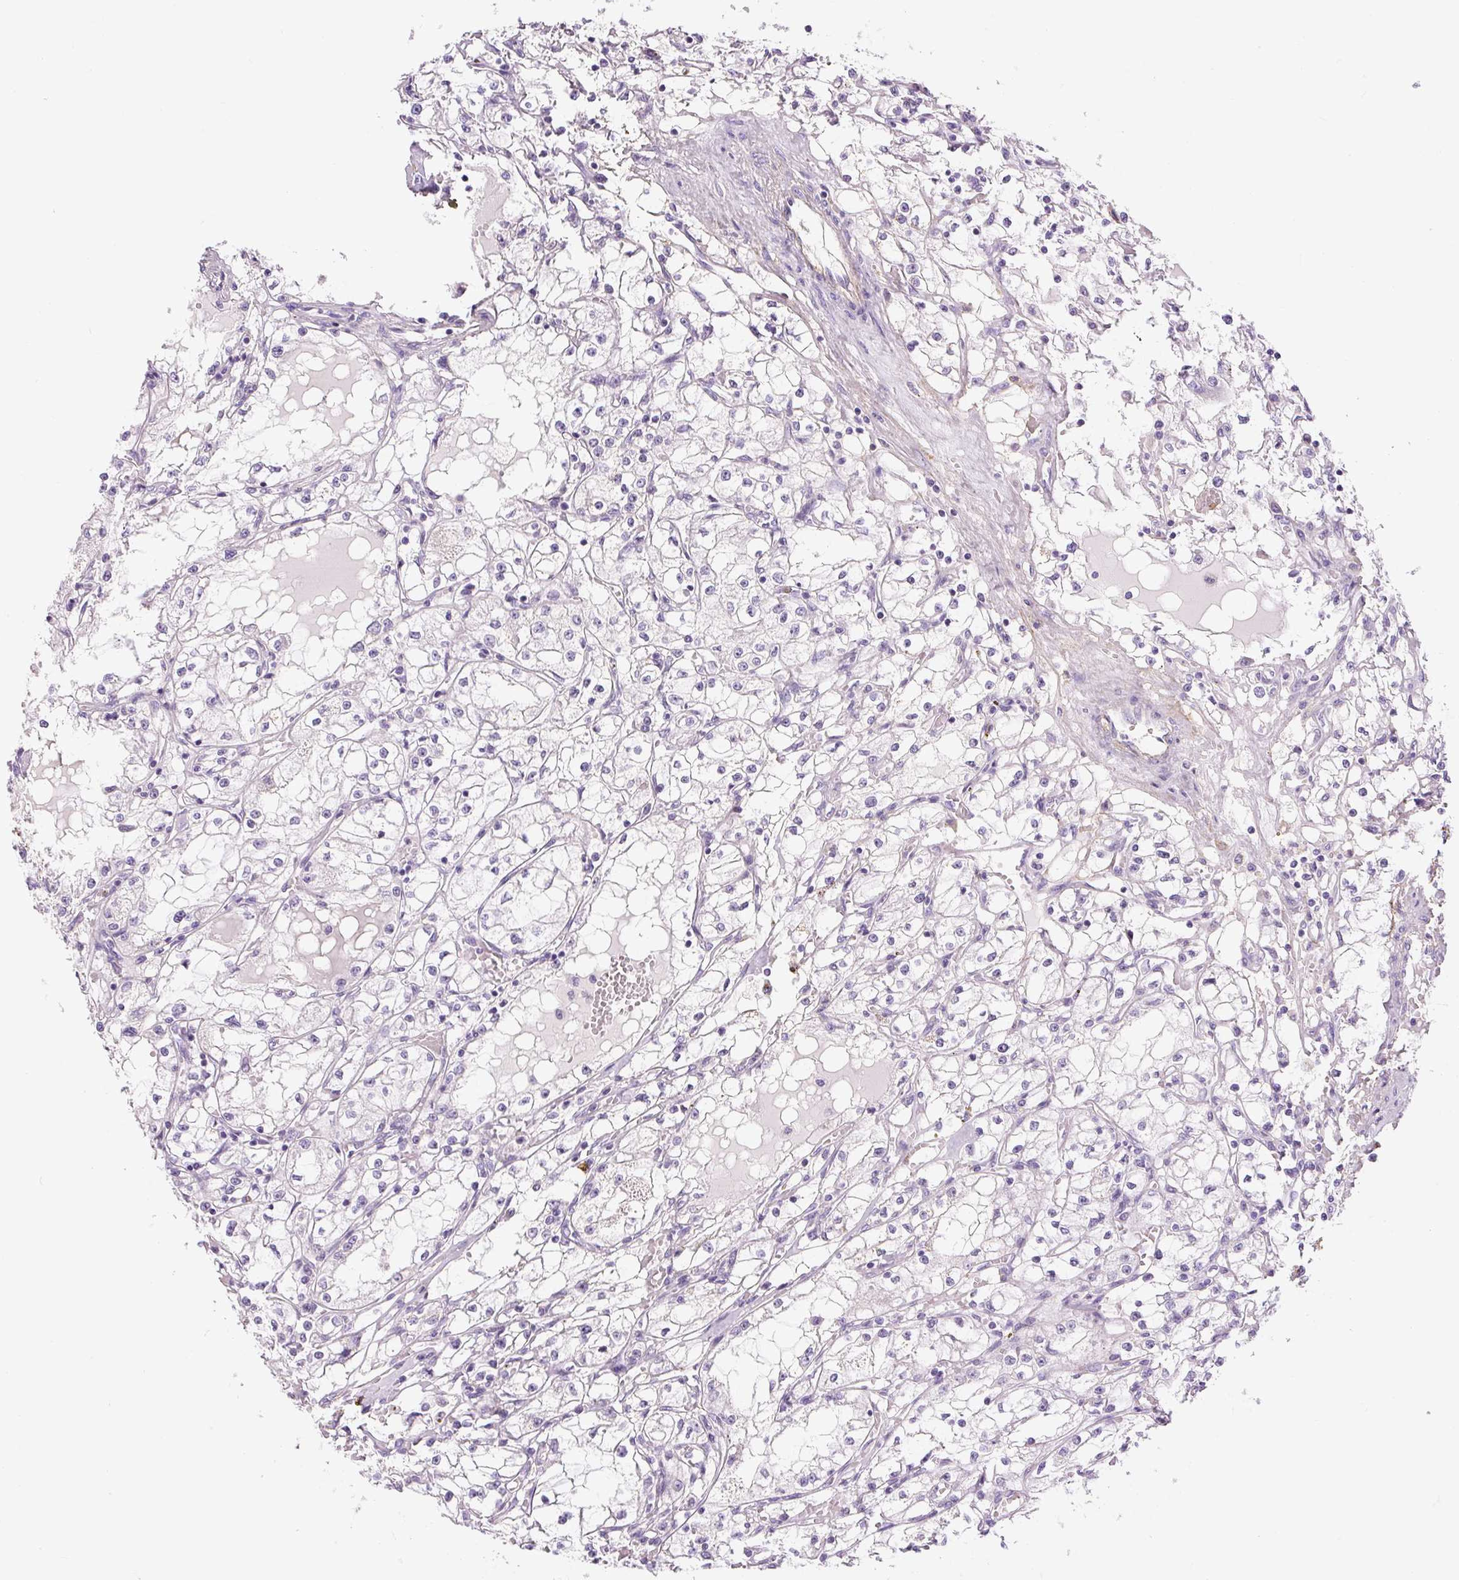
{"staining": {"intensity": "negative", "quantity": "none", "location": "none"}, "tissue": "renal cancer", "cell_type": "Tumor cells", "image_type": "cancer", "snomed": [{"axis": "morphology", "description": "Adenocarcinoma, NOS"}, {"axis": "topography", "description": "Kidney"}], "caption": "DAB immunohistochemical staining of human adenocarcinoma (renal) reveals no significant staining in tumor cells.", "gene": "FBN1", "patient": {"sex": "male", "age": 56}}